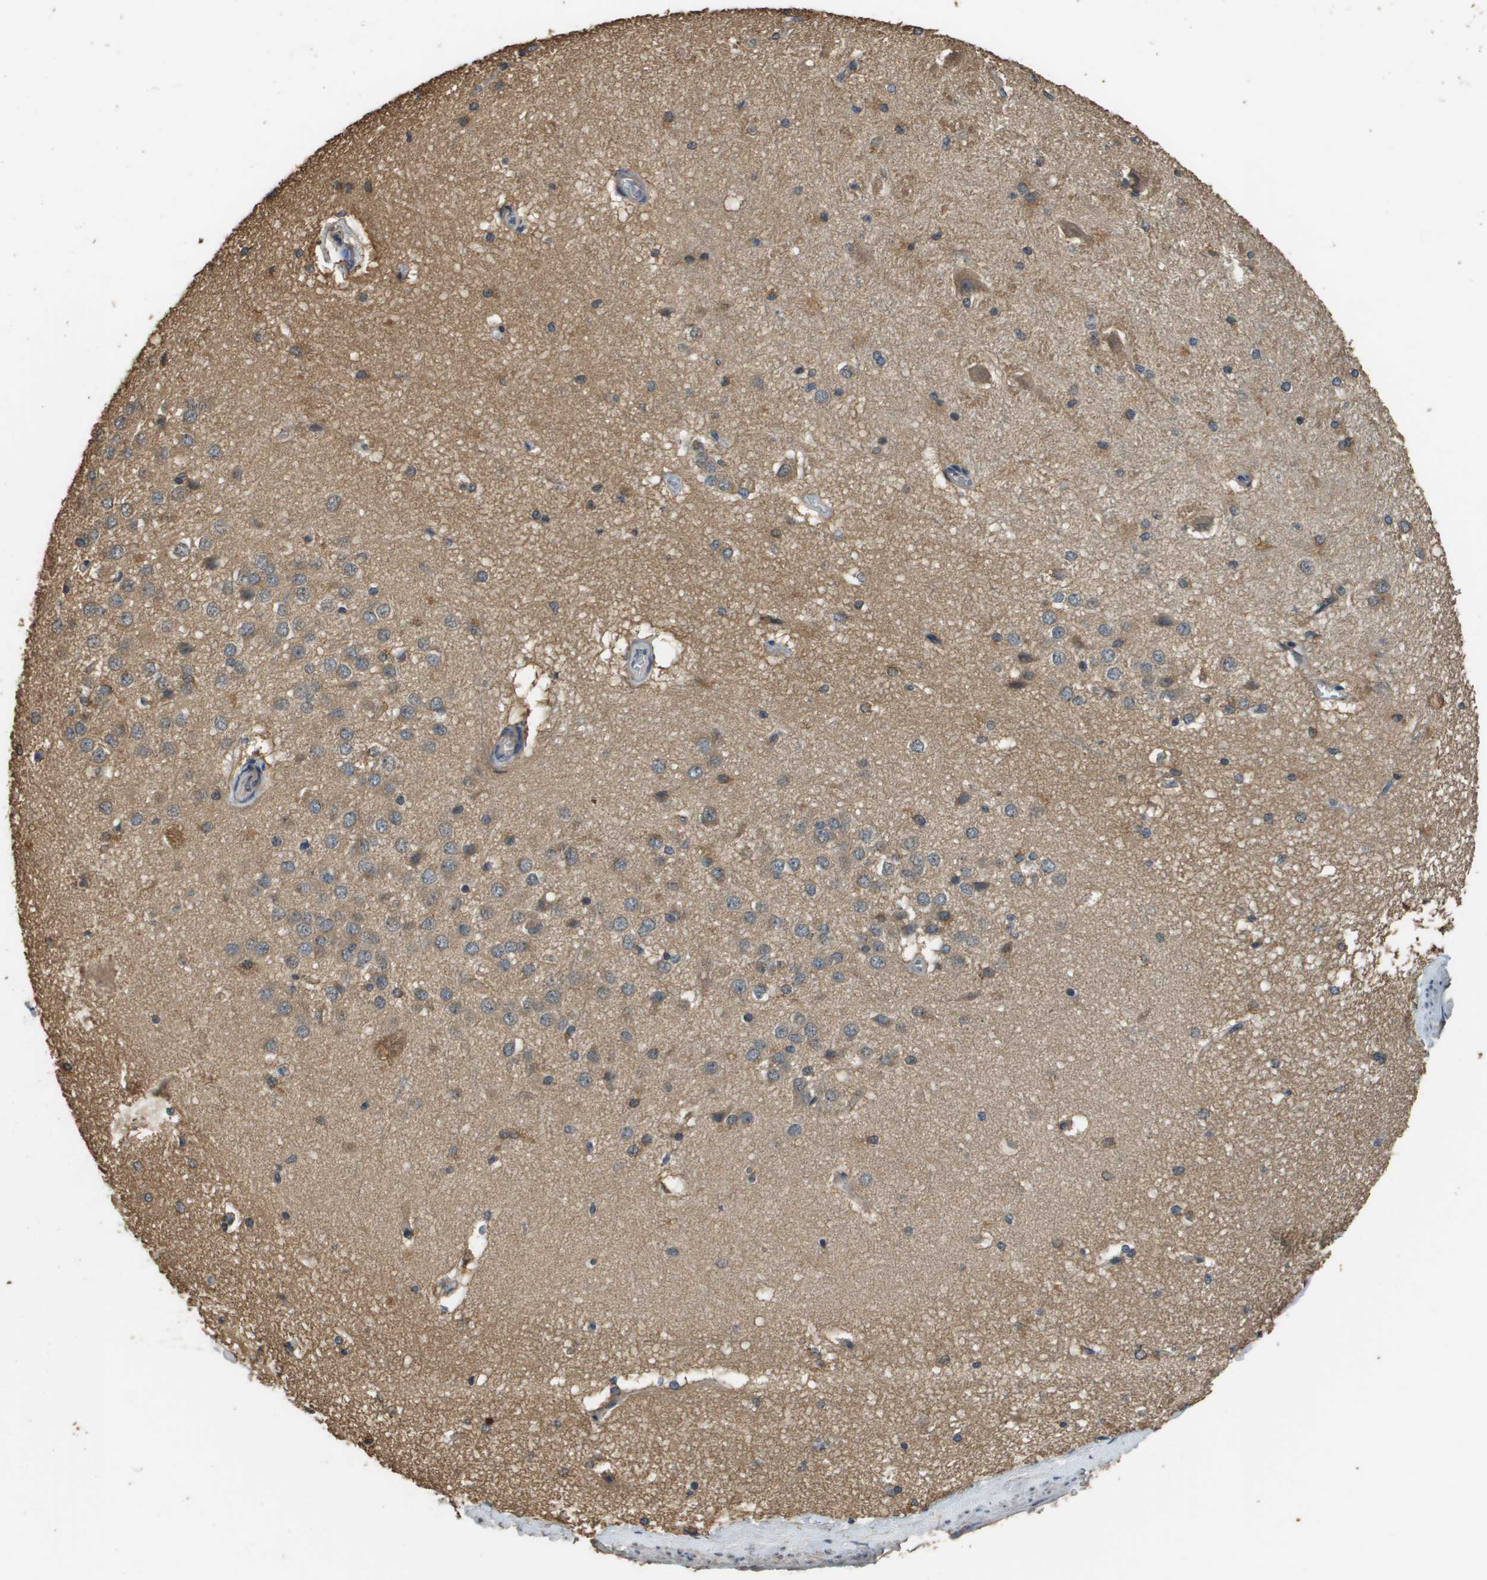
{"staining": {"intensity": "moderate", "quantity": "<25%", "location": "cytoplasmic/membranous"}, "tissue": "hippocampus", "cell_type": "Glial cells", "image_type": "normal", "snomed": [{"axis": "morphology", "description": "Normal tissue, NOS"}, {"axis": "topography", "description": "Hippocampus"}], "caption": "Hippocampus stained with IHC reveals moderate cytoplasmic/membranous staining in about <25% of glial cells.", "gene": "RAB6B", "patient": {"sex": "female", "age": 19}}